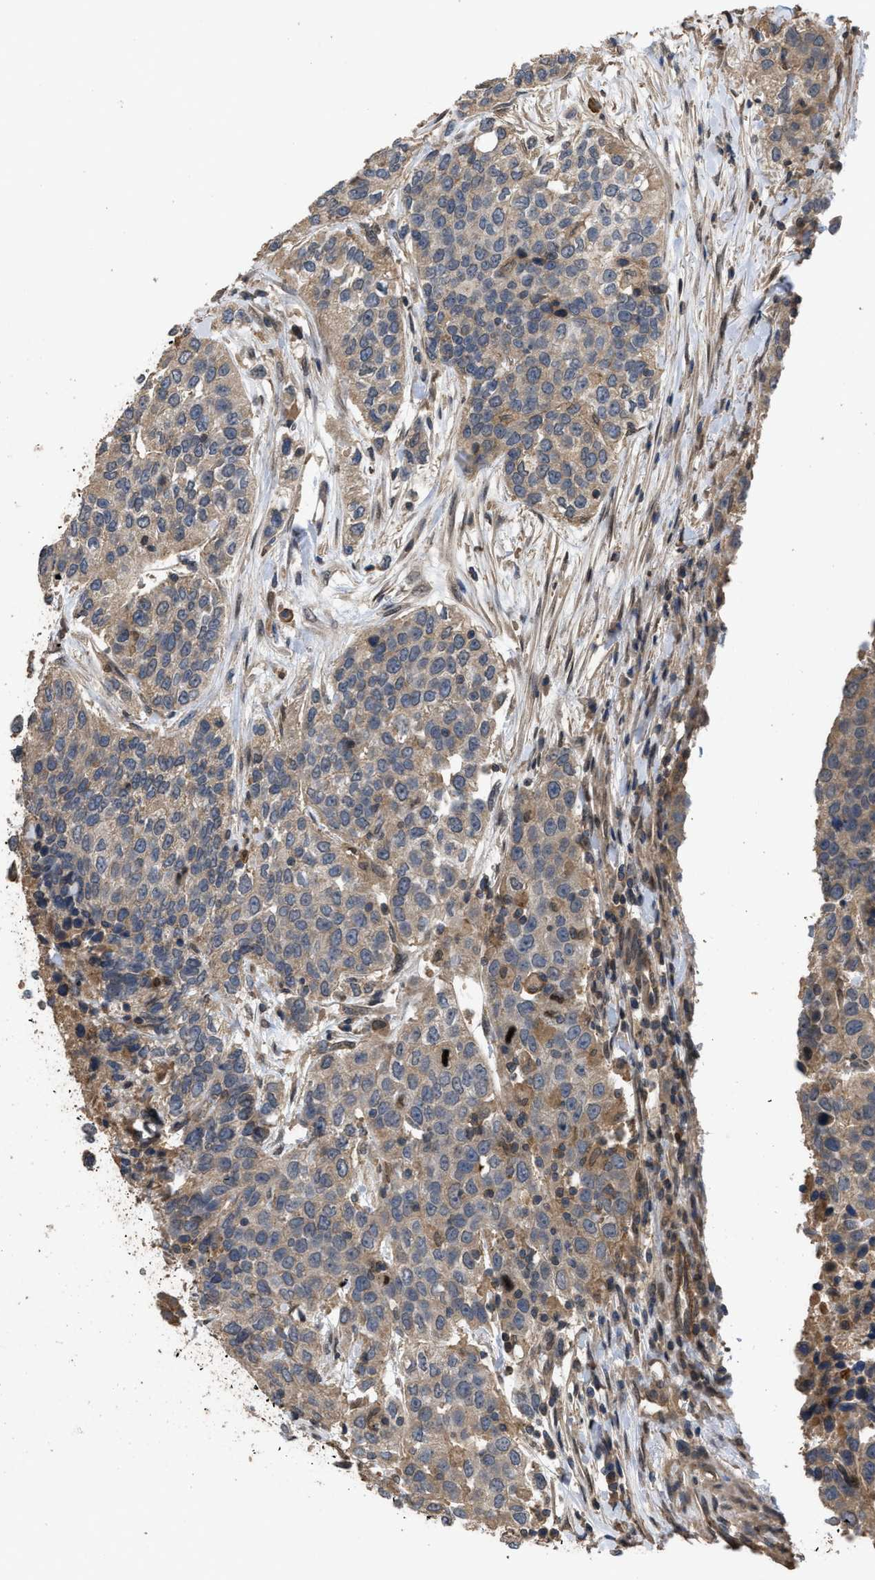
{"staining": {"intensity": "weak", "quantity": ">75%", "location": "cytoplasmic/membranous"}, "tissue": "urothelial cancer", "cell_type": "Tumor cells", "image_type": "cancer", "snomed": [{"axis": "morphology", "description": "Urothelial carcinoma, High grade"}, {"axis": "topography", "description": "Urinary bladder"}], "caption": "Tumor cells demonstrate weak cytoplasmic/membranous expression in about >75% of cells in urothelial cancer.", "gene": "UTRN", "patient": {"sex": "female", "age": 80}}